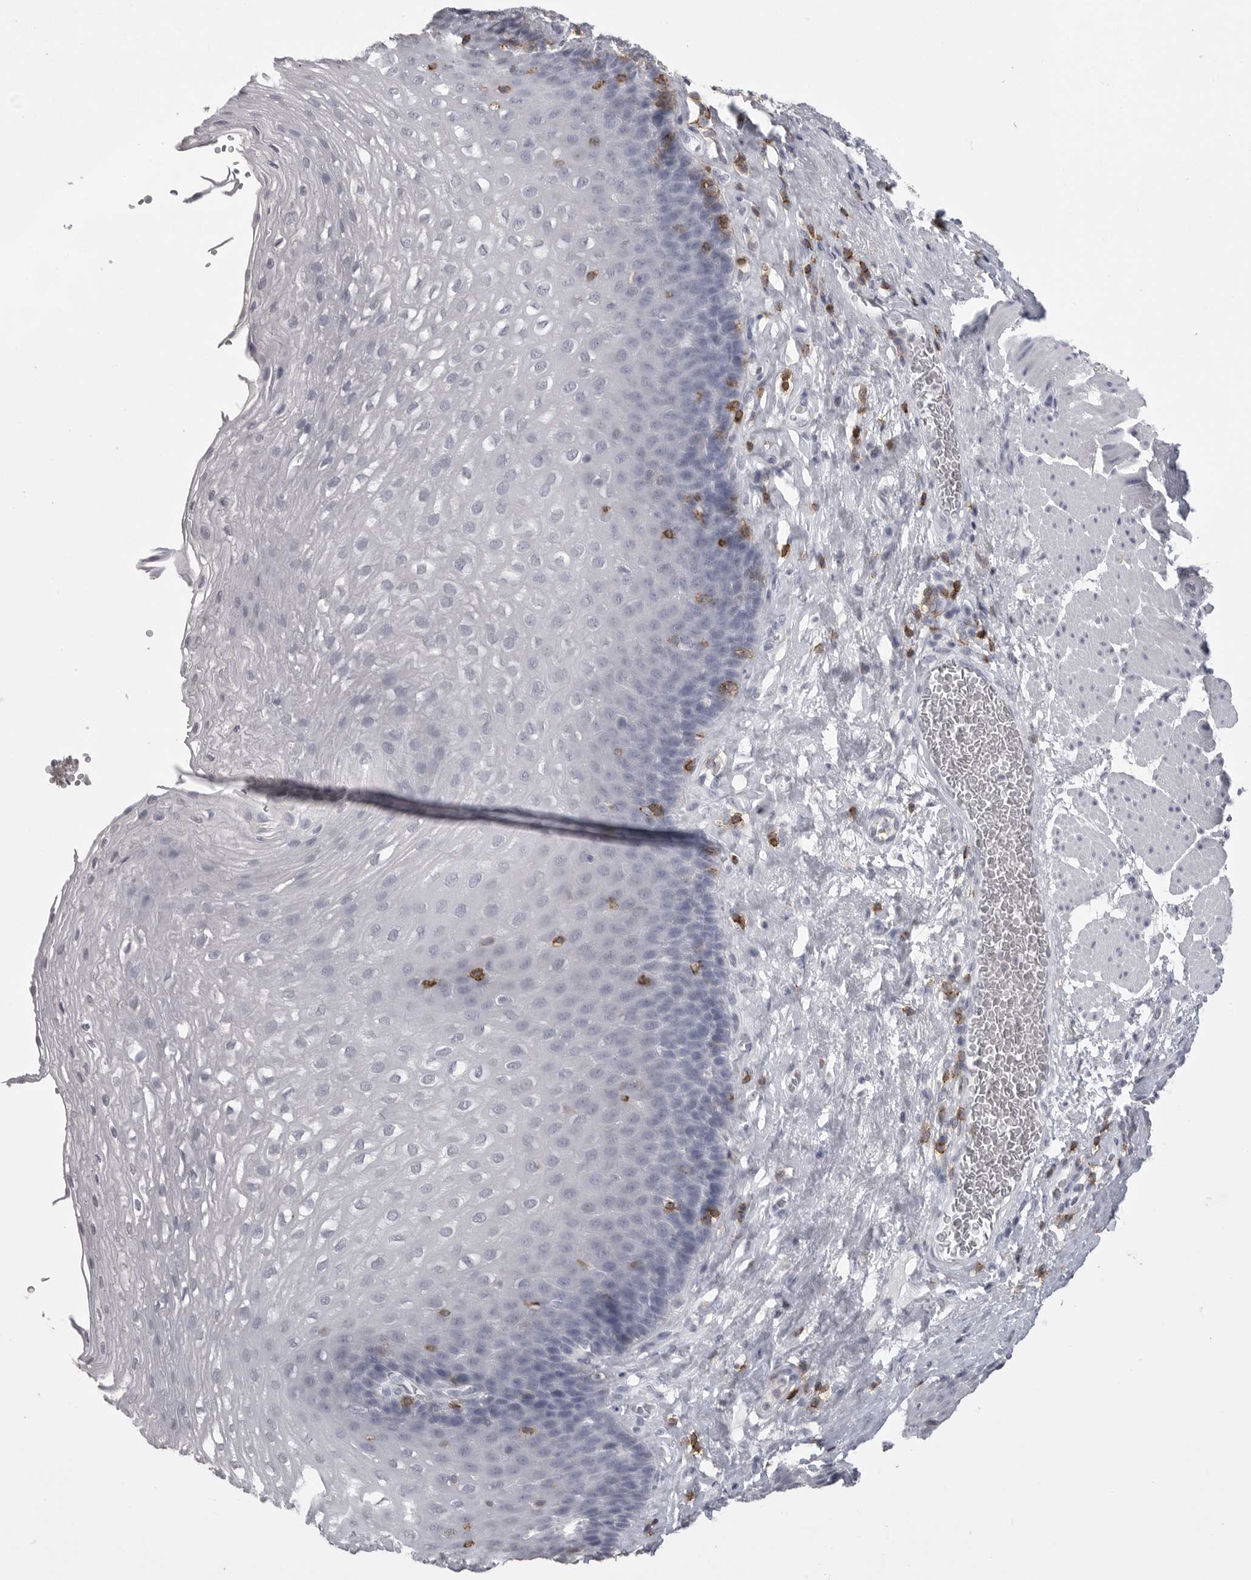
{"staining": {"intensity": "negative", "quantity": "none", "location": "none"}, "tissue": "esophagus", "cell_type": "Squamous epithelial cells", "image_type": "normal", "snomed": [{"axis": "morphology", "description": "Normal tissue, NOS"}, {"axis": "topography", "description": "Esophagus"}], "caption": "Immunohistochemical staining of unremarkable human esophagus exhibits no significant staining in squamous epithelial cells.", "gene": "ITGAL", "patient": {"sex": "female", "age": 66}}